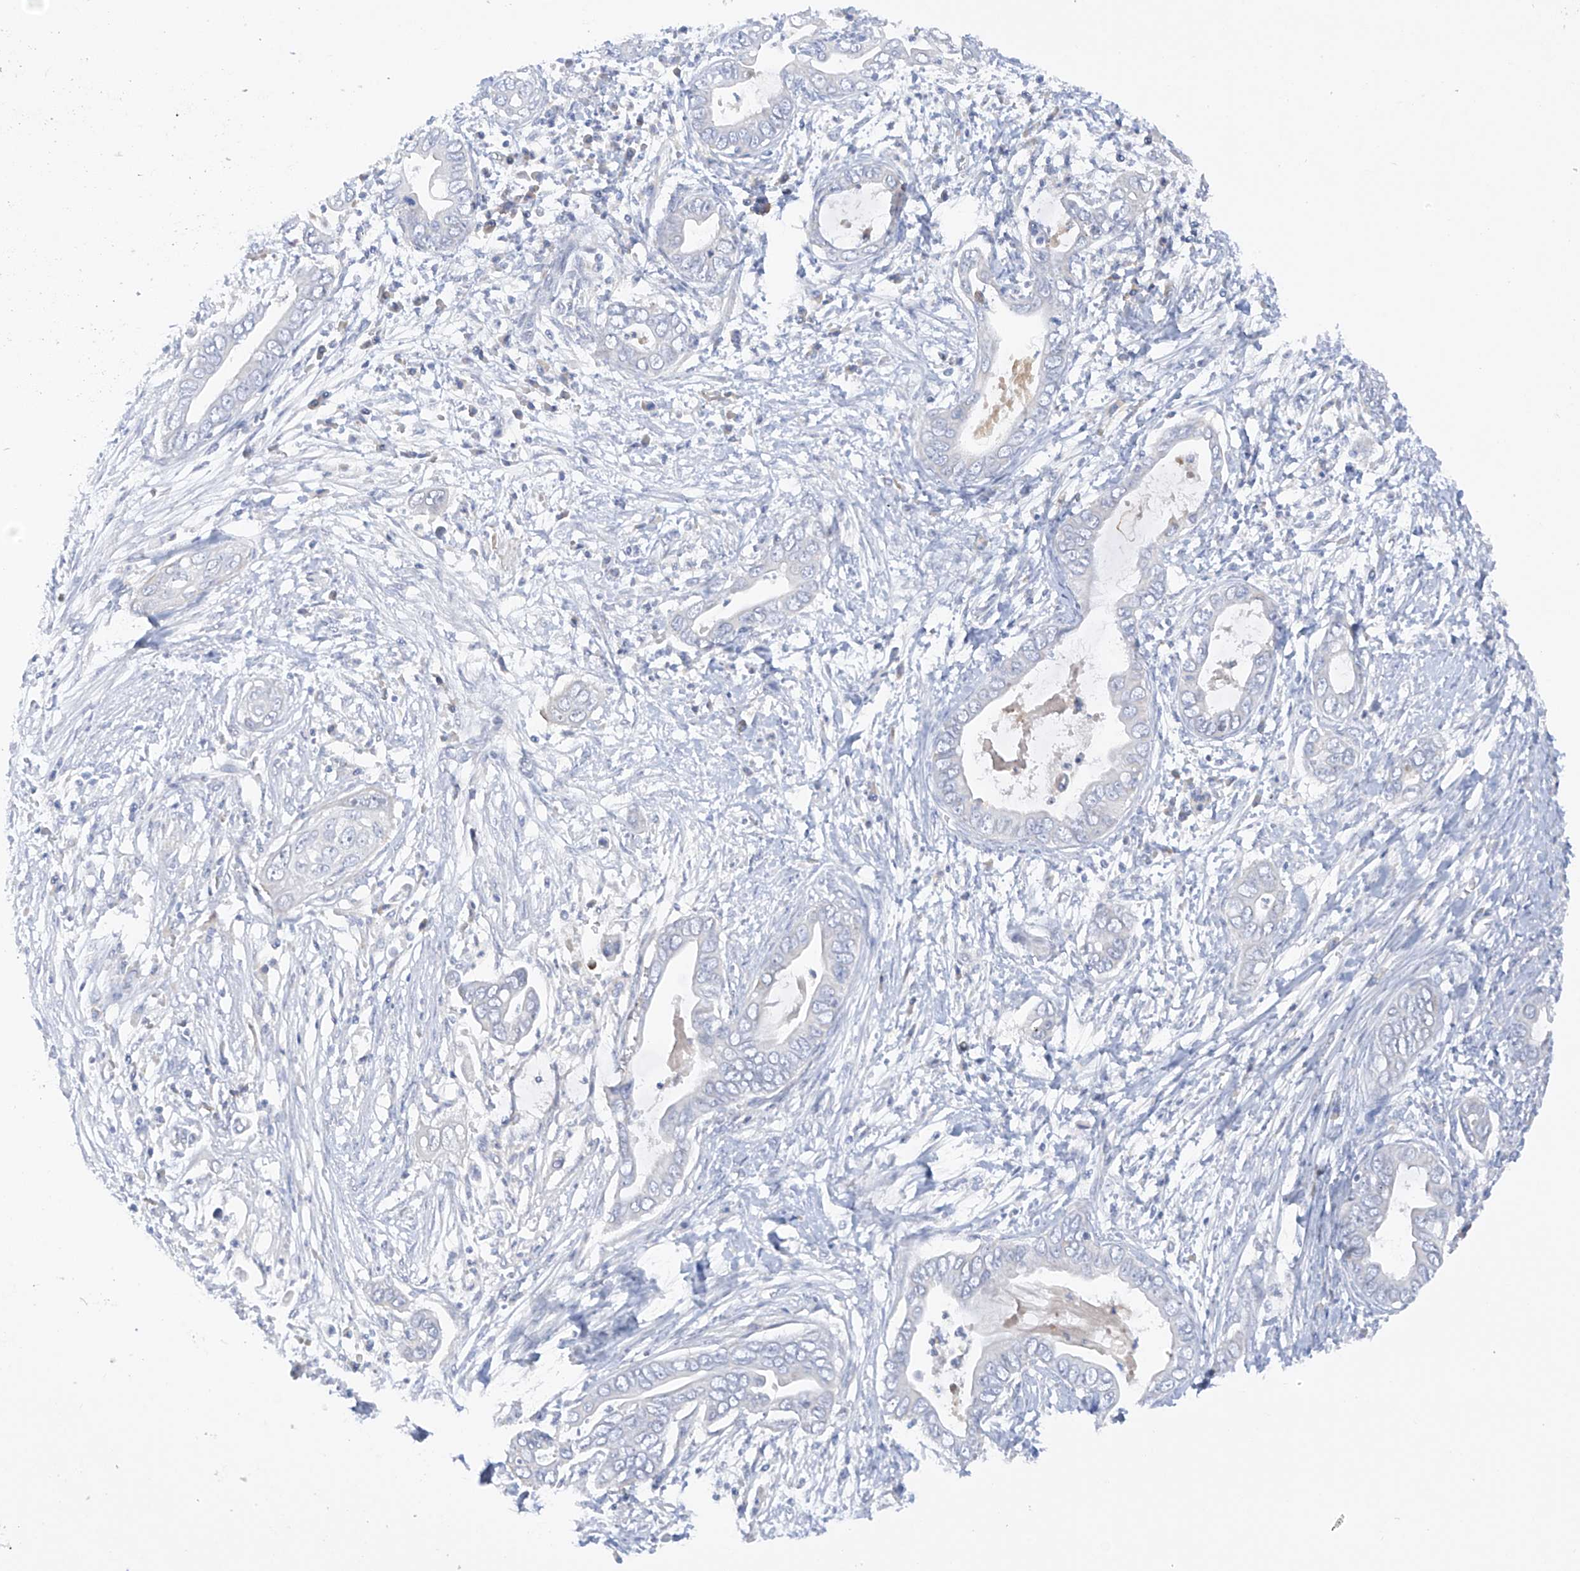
{"staining": {"intensity": "negative", "quantity": "none", "location": "none"}, "tissue": "pancreatic cancer", "cell_type": "Tumor cells", "image_type": "cancer", "snomed": [{"axis": "morphology", "description": "Adenocarcinoma, NOS"}, {"axis": "topography", "description": "Pancreas"}], "caption": "There is no significant staining in tumor cells of pancreatic cancer. (Immunohistochemistry, brightfield microscopy, high magnification).", "gene": "METTL18", "patient": {"sex": "male", "age": 75}}